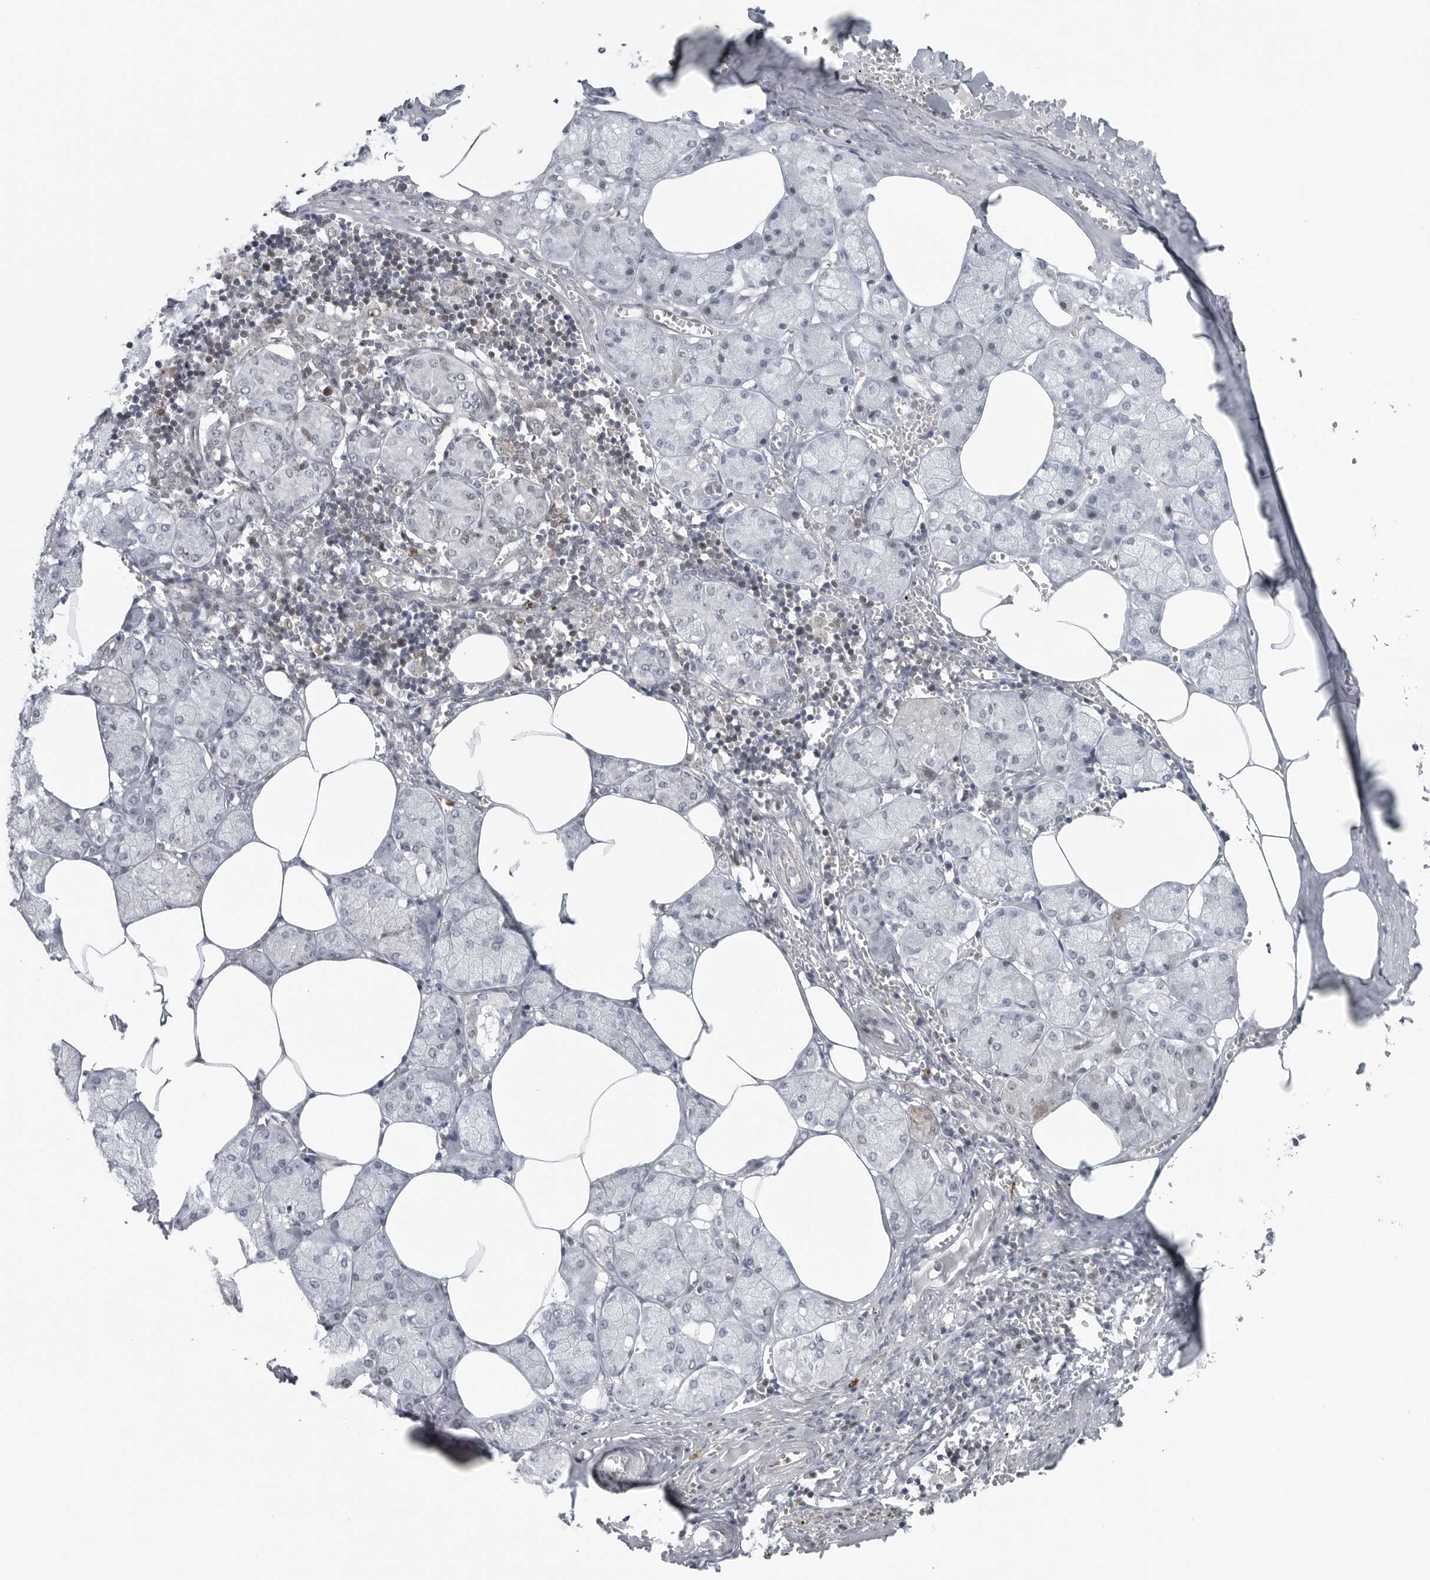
{"staining": {"intensity": "weak", "quantity": "<25%", "location": "cytoplasmic/membranous,nuclear"}, "tissue": "salivary gland", "cell_type": "Glandular cells", "image_type": "normal", "snomed": [{"axis": "morphology", "description": "Normal tissue, NOS"}, {"axis": "topography", "description": "Salivary gland"}], "caption": "This is a photomicrograph of immunohistochemistry staining of benign salivary gland, which shows no staining in glandular cells.", "gene": "FAM135B", "patient": {"sex": "male", "age": 62}}